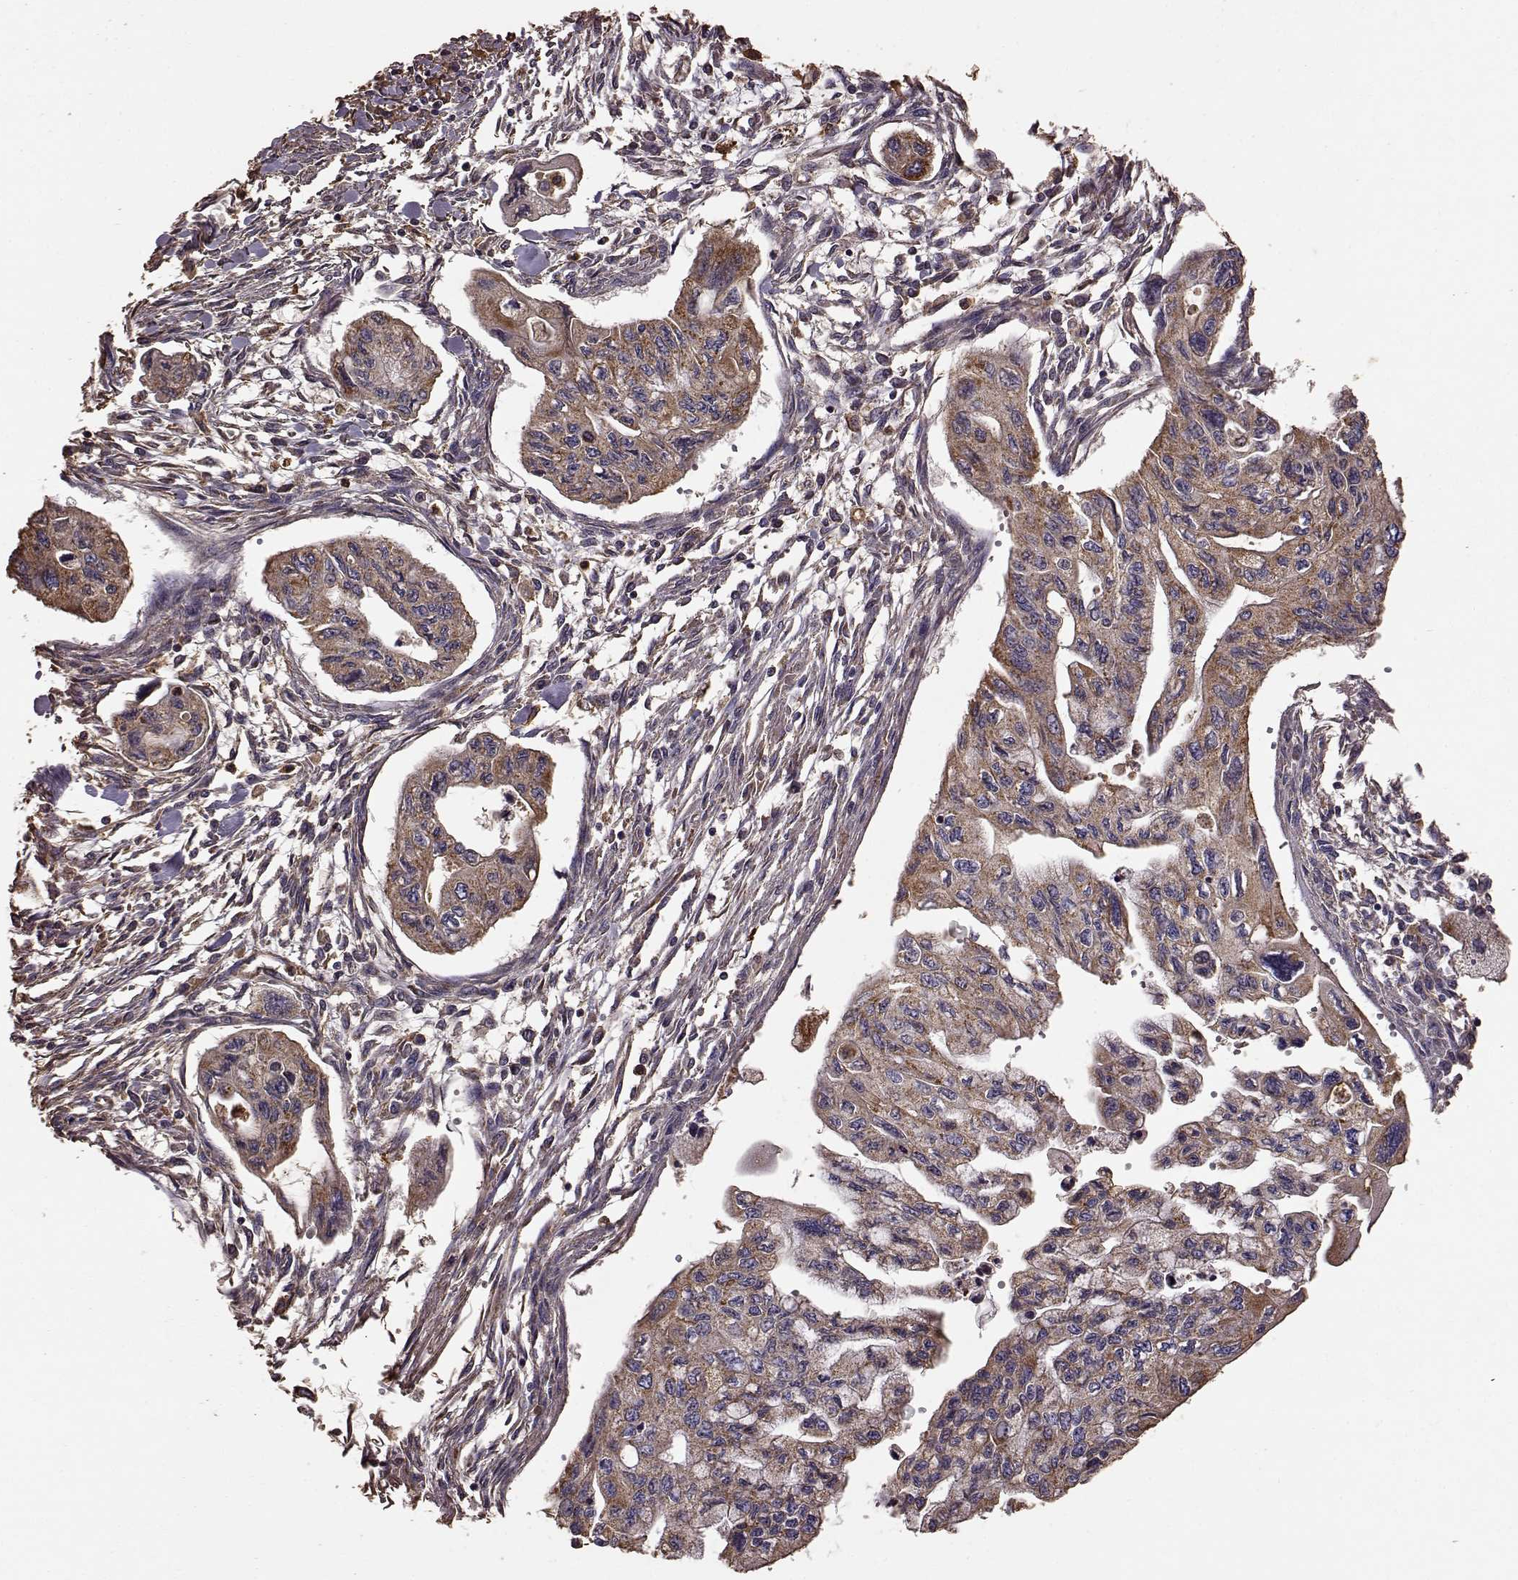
{"staining": {"intensity": "moderate", "quantity": ">75%", "location": "cytoplasmic/membranous"}, "tissue": "pancreatic cancer", "cell_type": "Tumor cells", "image_type": "cancer", "snomed": [{"axis": "morphology", "description": "Adenocarcinoma, NOS"}, {"axis": "topography", "description": "Pancreas"}], "caption": "A medium amount of moderate cytoplasmic/membranous positivity is present in approximately >75% of tumor cells in pancreatic cancer tissue.", "gene": "PTGES2", "patient": {"sex": "female", "age": 76}}